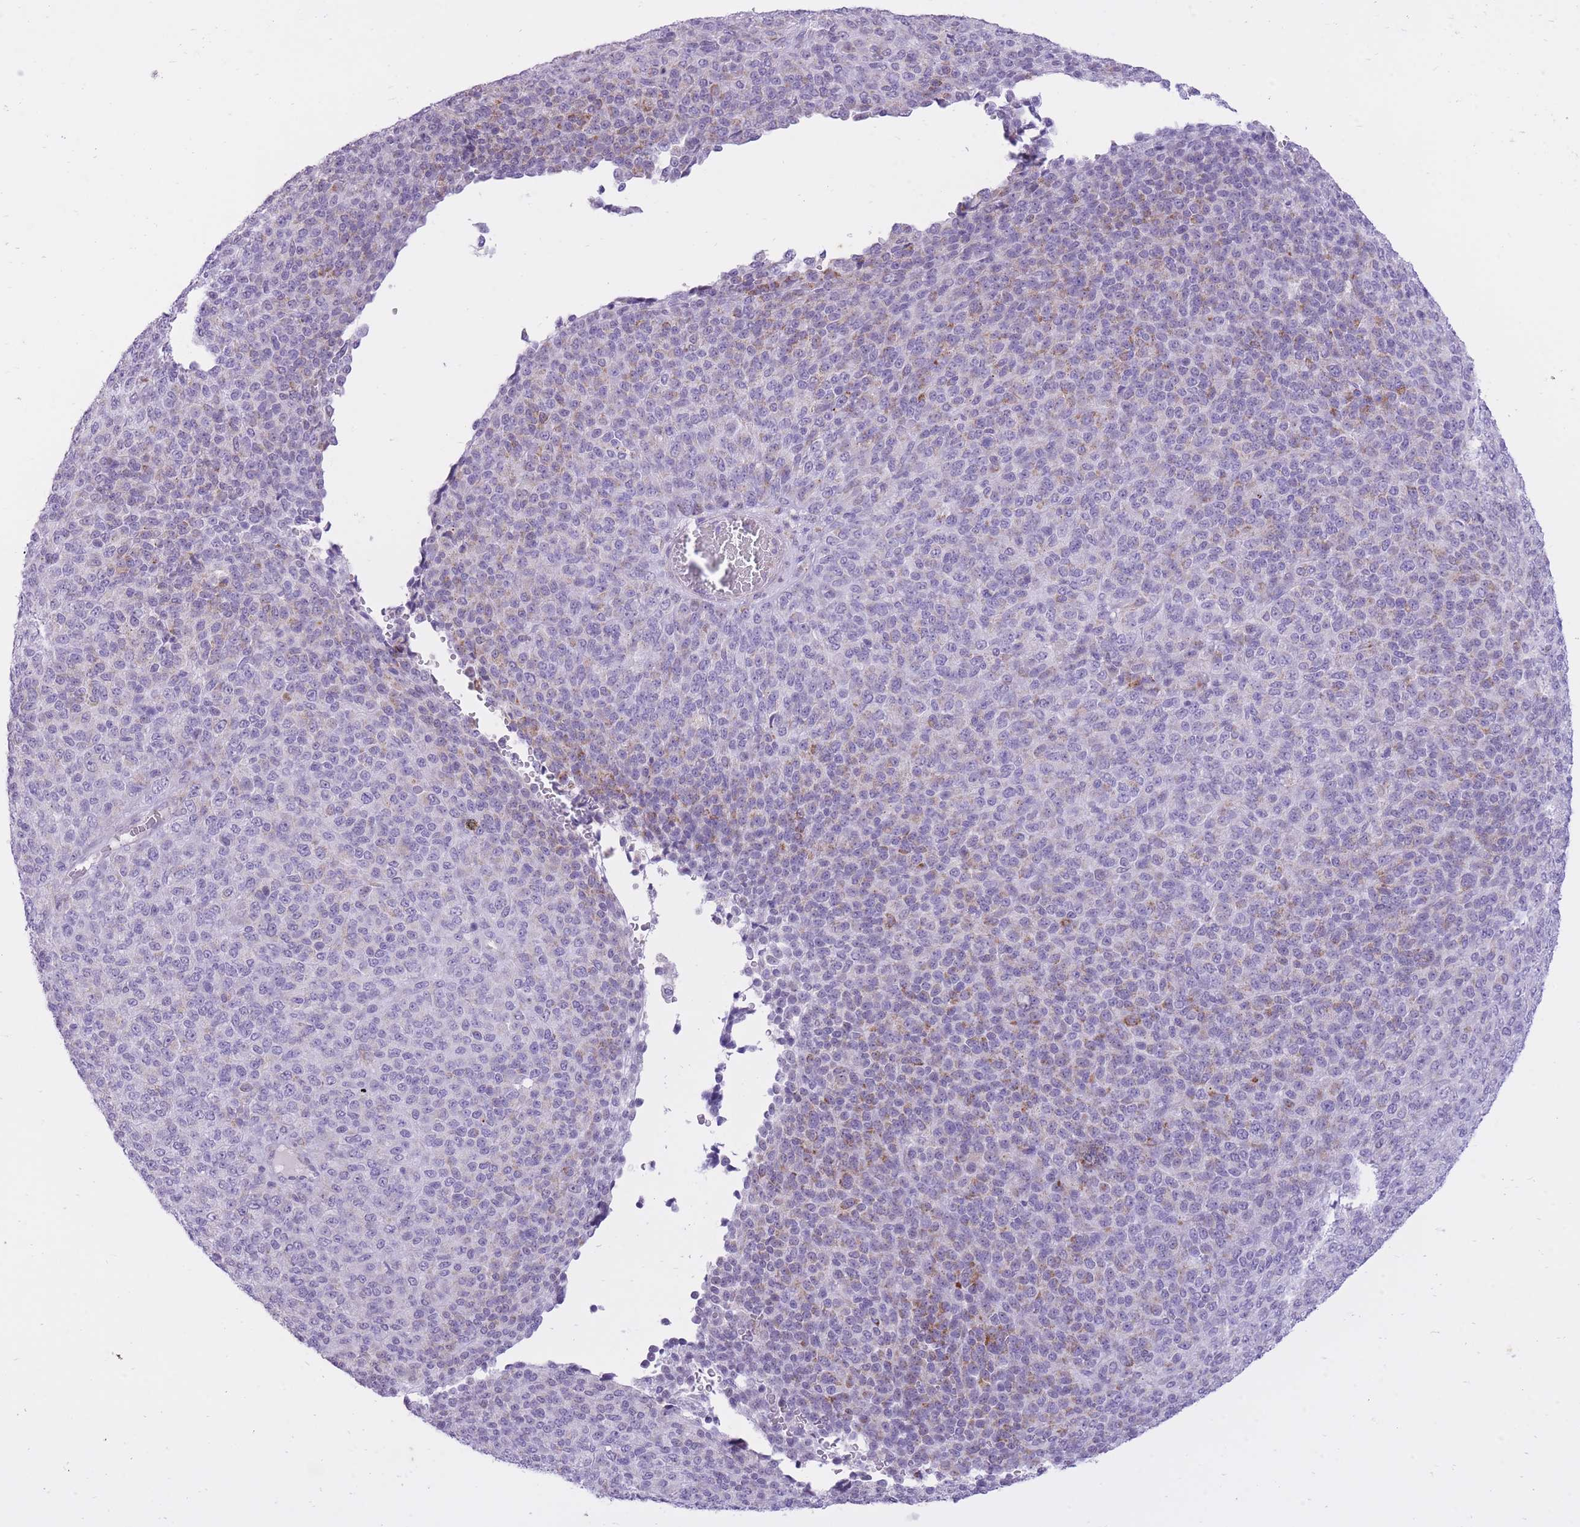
{"staining": {"intensity": "negative", "quantity": "none", "location": "none"}, "tissue": "melanoma", "cell_type": "Tumor cells", "image_type": "cancer", "snomed": [{"axis": "morphology", "description": "Malignant melanoma, Metastatic site"}, {"axis": "topography", "description": "Brain"}], "caption": "Histopathology image shows no protein staining in tumor cells of malignant melanoma (metastatic site) tissue.", "gene": "DENND2D", "patient": {"sex": "female", "age": 56}}